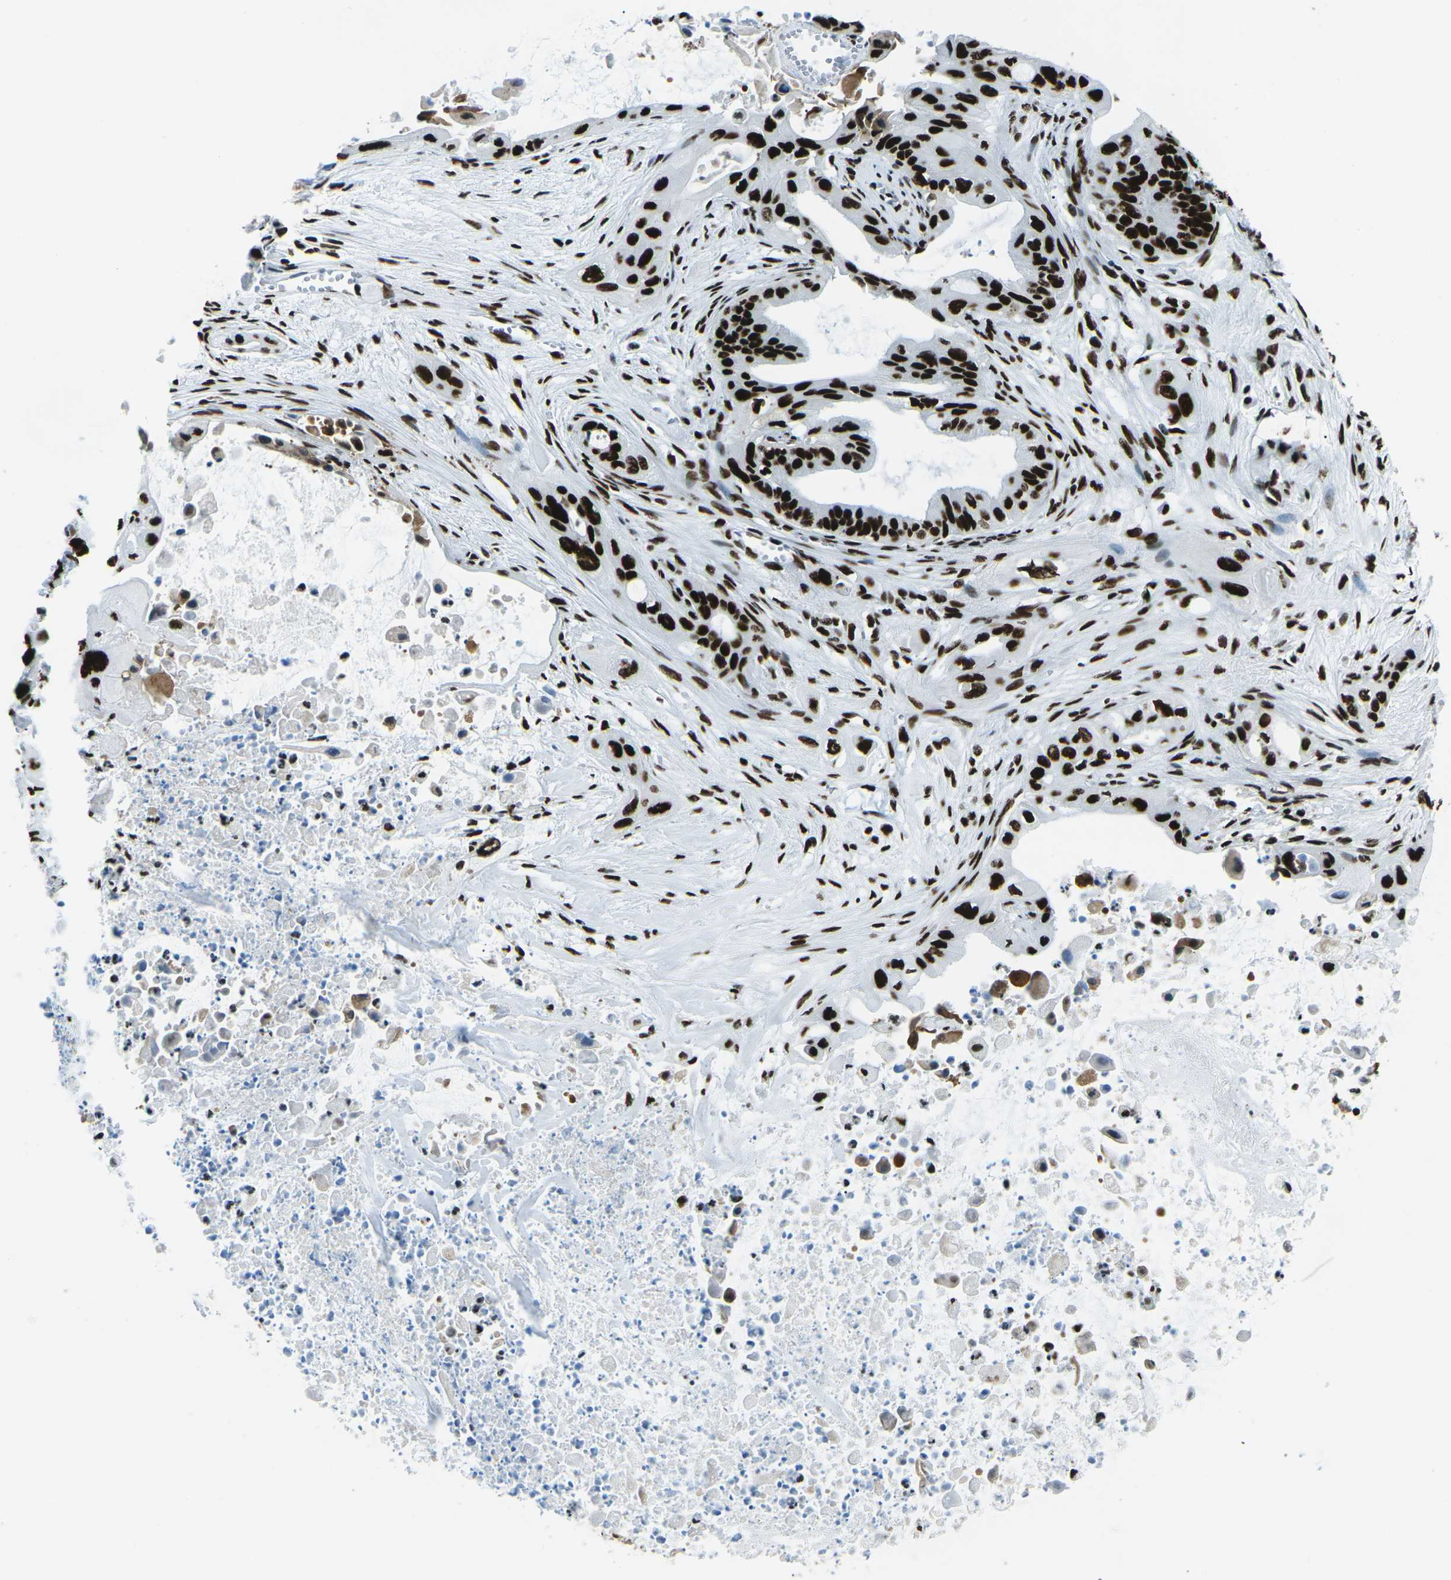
{"staining": {"intensity": "strong", "quantity": ">75%", "location": "nuclear"}, "tissue": "pancreatic cancer", "cell_type": "Tumor cells", "image_type": "cancer", "snomed": [{"axis": "morphology", "description": "Adenocarcinoma, NOS"}, {"axis": "topography", "description": "Pancreas"}], "caption": "Immunohistochemical staining of human pancreatic cancer (adenocarcinoma) reveals high levels of strong nuclear staining in about >75% of tumor cells.", "gene": "HNRNPL", "patient": {"sex": "male", "age": 73}}